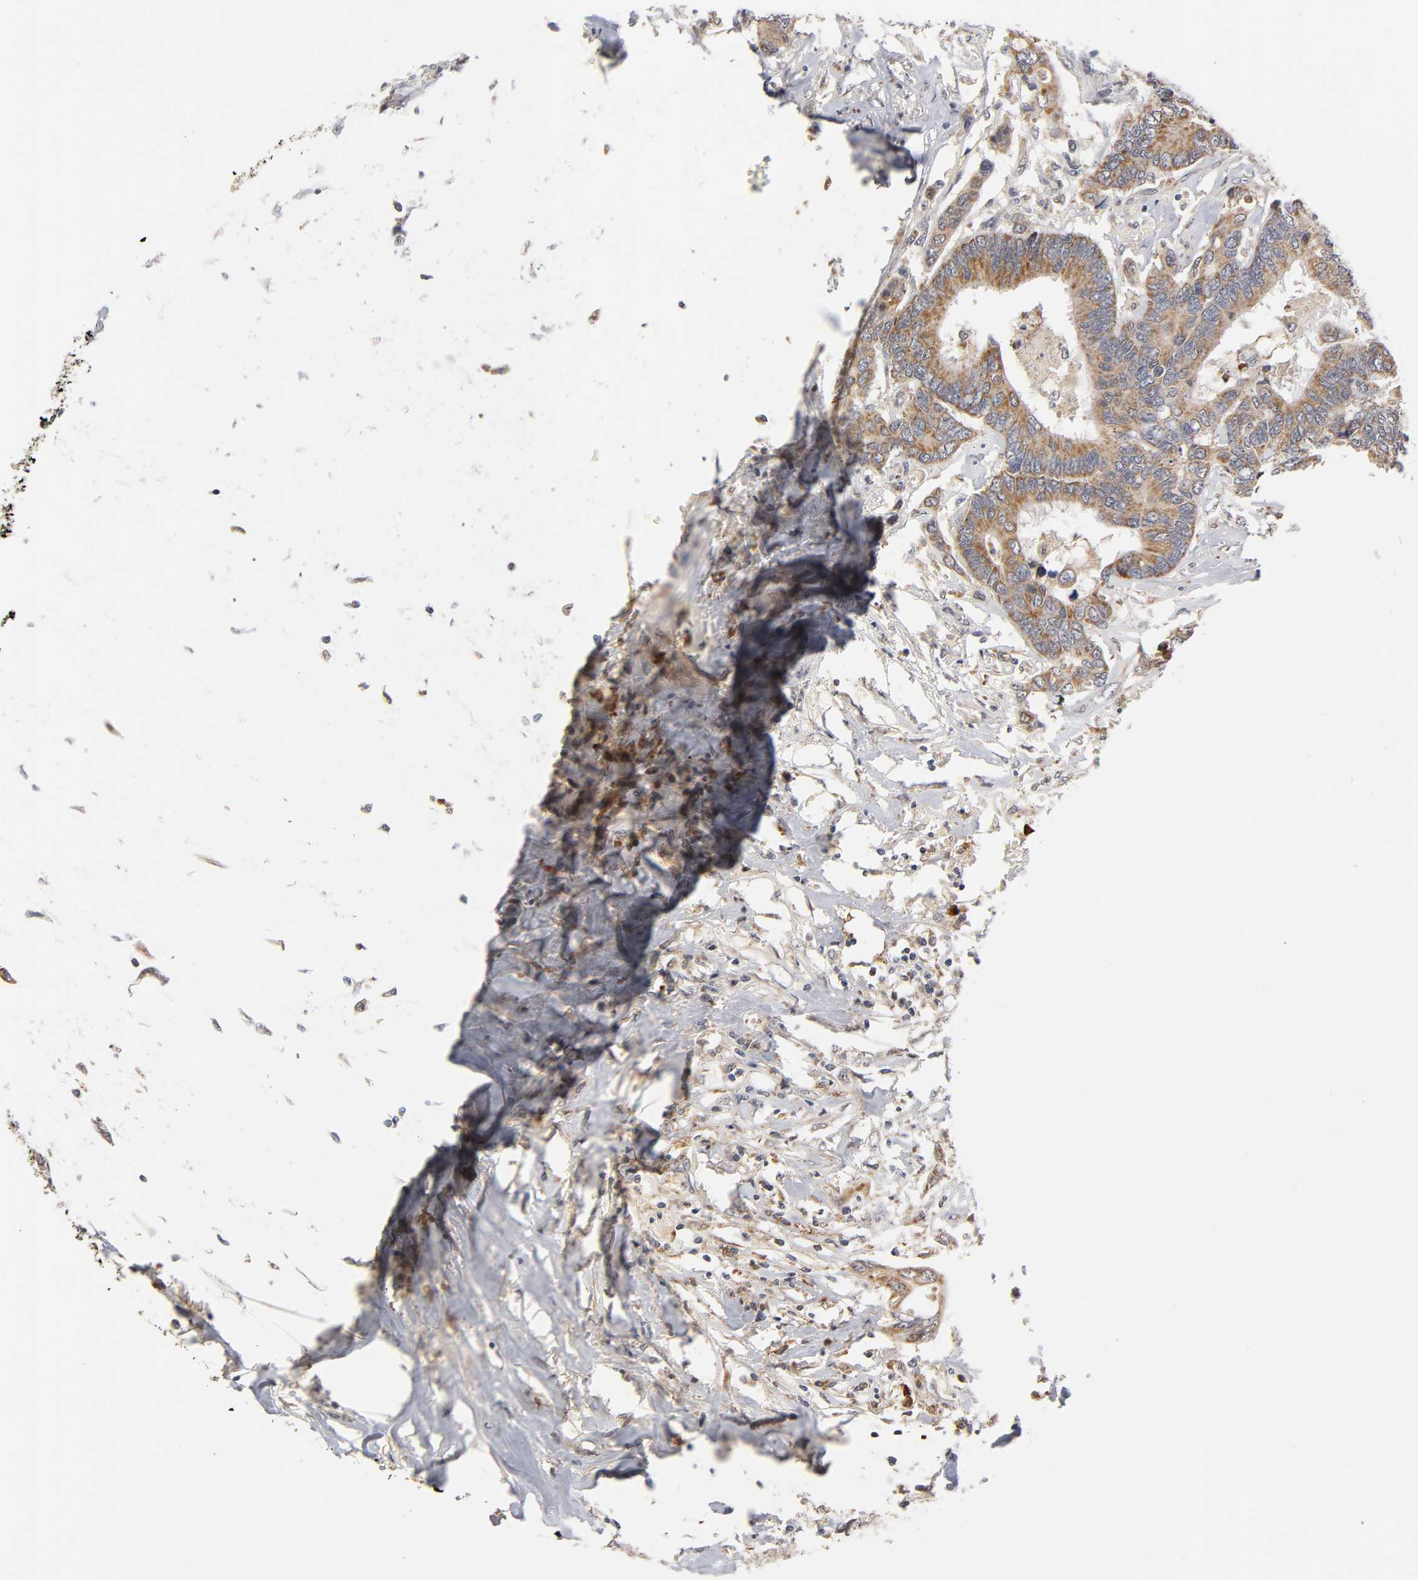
{"staining": {"intensity": "moderate", "quantity": ">75%", "location": "cytoplasmic/membranous"}, "tissue": "colorectal cancer", "cell_type": "Tumor cells", "image_type": "cancer", "snomed": [{"axis": "morphology", "description": "Adenocarcinoma, NOS"}, {"axis": "topography", "description": "Rectum"}], "caption": "A high-resolution histopathology image shows immunohistochemistry staining of adenocarcinoma (colorectal), which exhibits moderate cytoplasmic/membranous staining in about >75% of tumor cells.", "gene": "GSTZ1", "patient": {"sex": "male", "age": 55}}